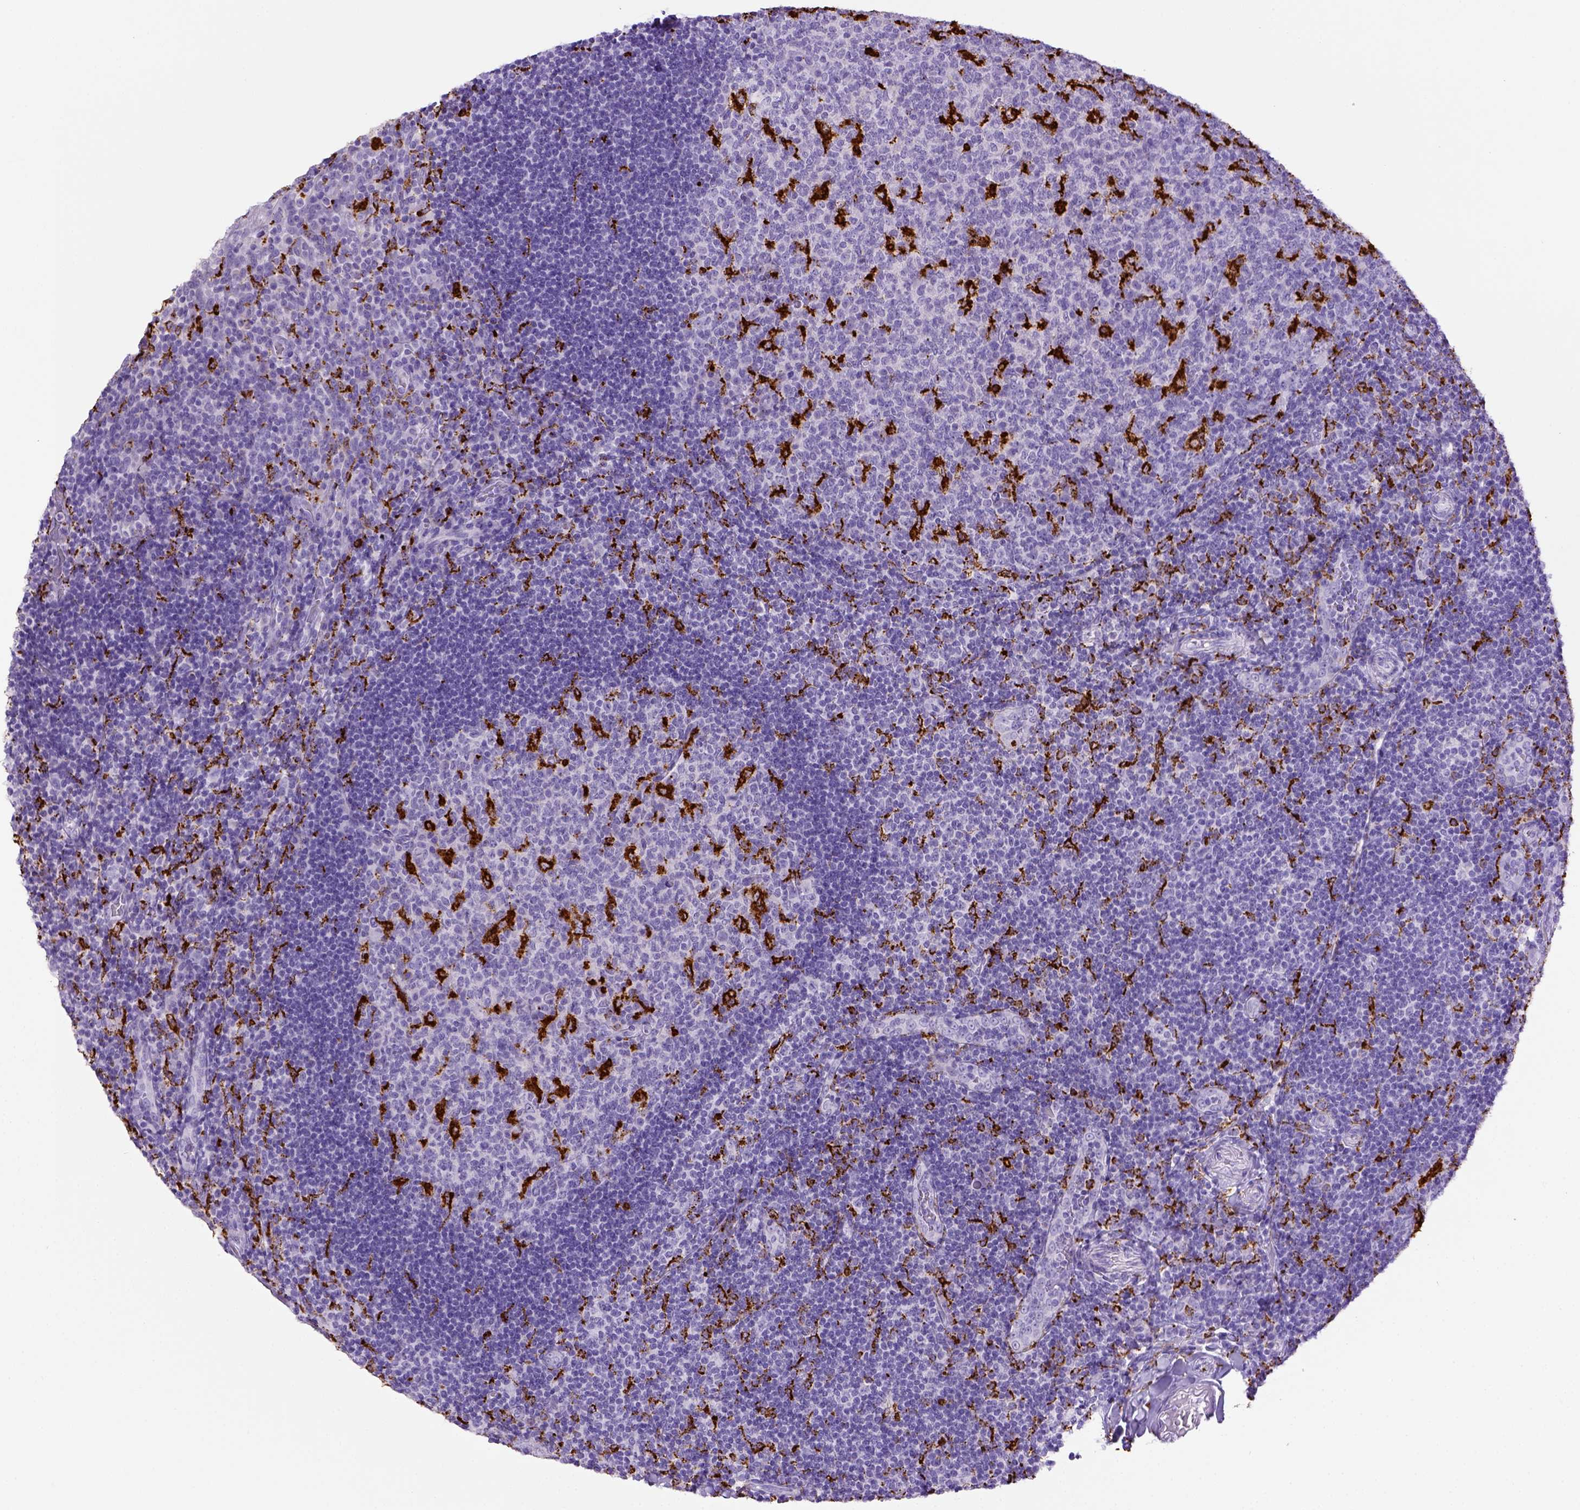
{"staining": {"intensity": "strong", "quantity": "<25%", "location": "nuclear"}, "tissue": "tonsil", "cell_type": "Germinal center cells", "image_type": "normal", "snomed": [{"axis": "morphology", "description": "Normal tissue, NOS"}, {"axis": "topography", "description": "Tonsil"}], "caption": "The micrograph demonstrates immunohistochemical staining of benign tonsil. There is strong nuclear staining is identified in approximately <25% of germinal center cells.", "gene": "CD68", "patient": {"sex": "male", "age": 17}}